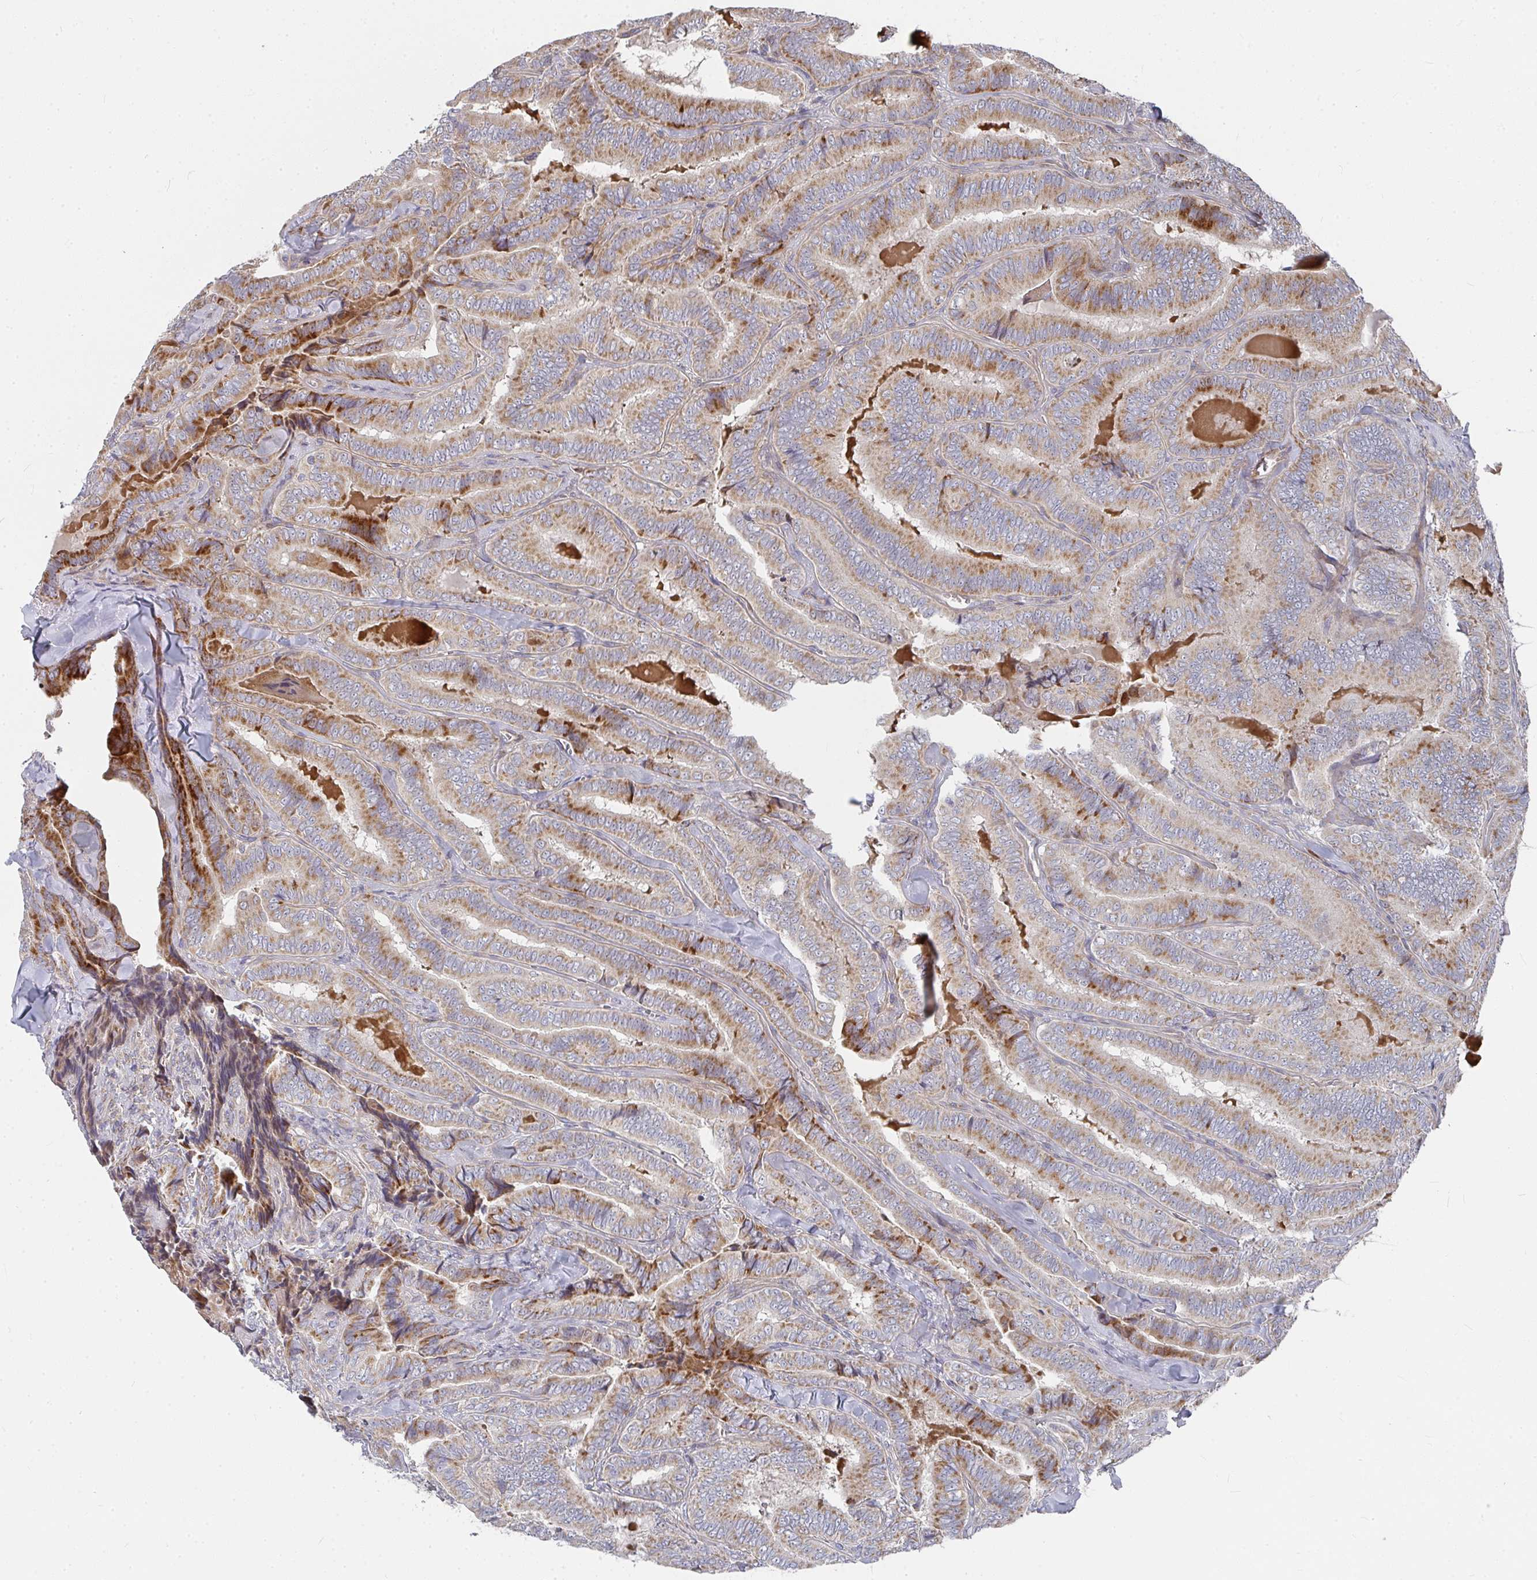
{"staining": {"intensity": "strong", "quantity": "25%-75%", "location": "cytoplasmic/membranous"}, "tissue": "thyroid cancer", "cell_type": "Tumor cells", "image_type": "cancer", "snomed": [{"axis": "morphology", "description": "Papillary adenocarcinoma, NOS"}, {"axis": "topography", "description": "Thyroid gland"}], "caption": "Brown immunohistochemical staining in human thyroid papillary adenocarcinoma reveals strong cytoplasmic/membranous expression in approximately 25%-75% of tumor cells. (IHC, brightfield microscopy, high magnification).", "gene": "RHEBL1", "patient": {"sex": "male", "age": 61}}